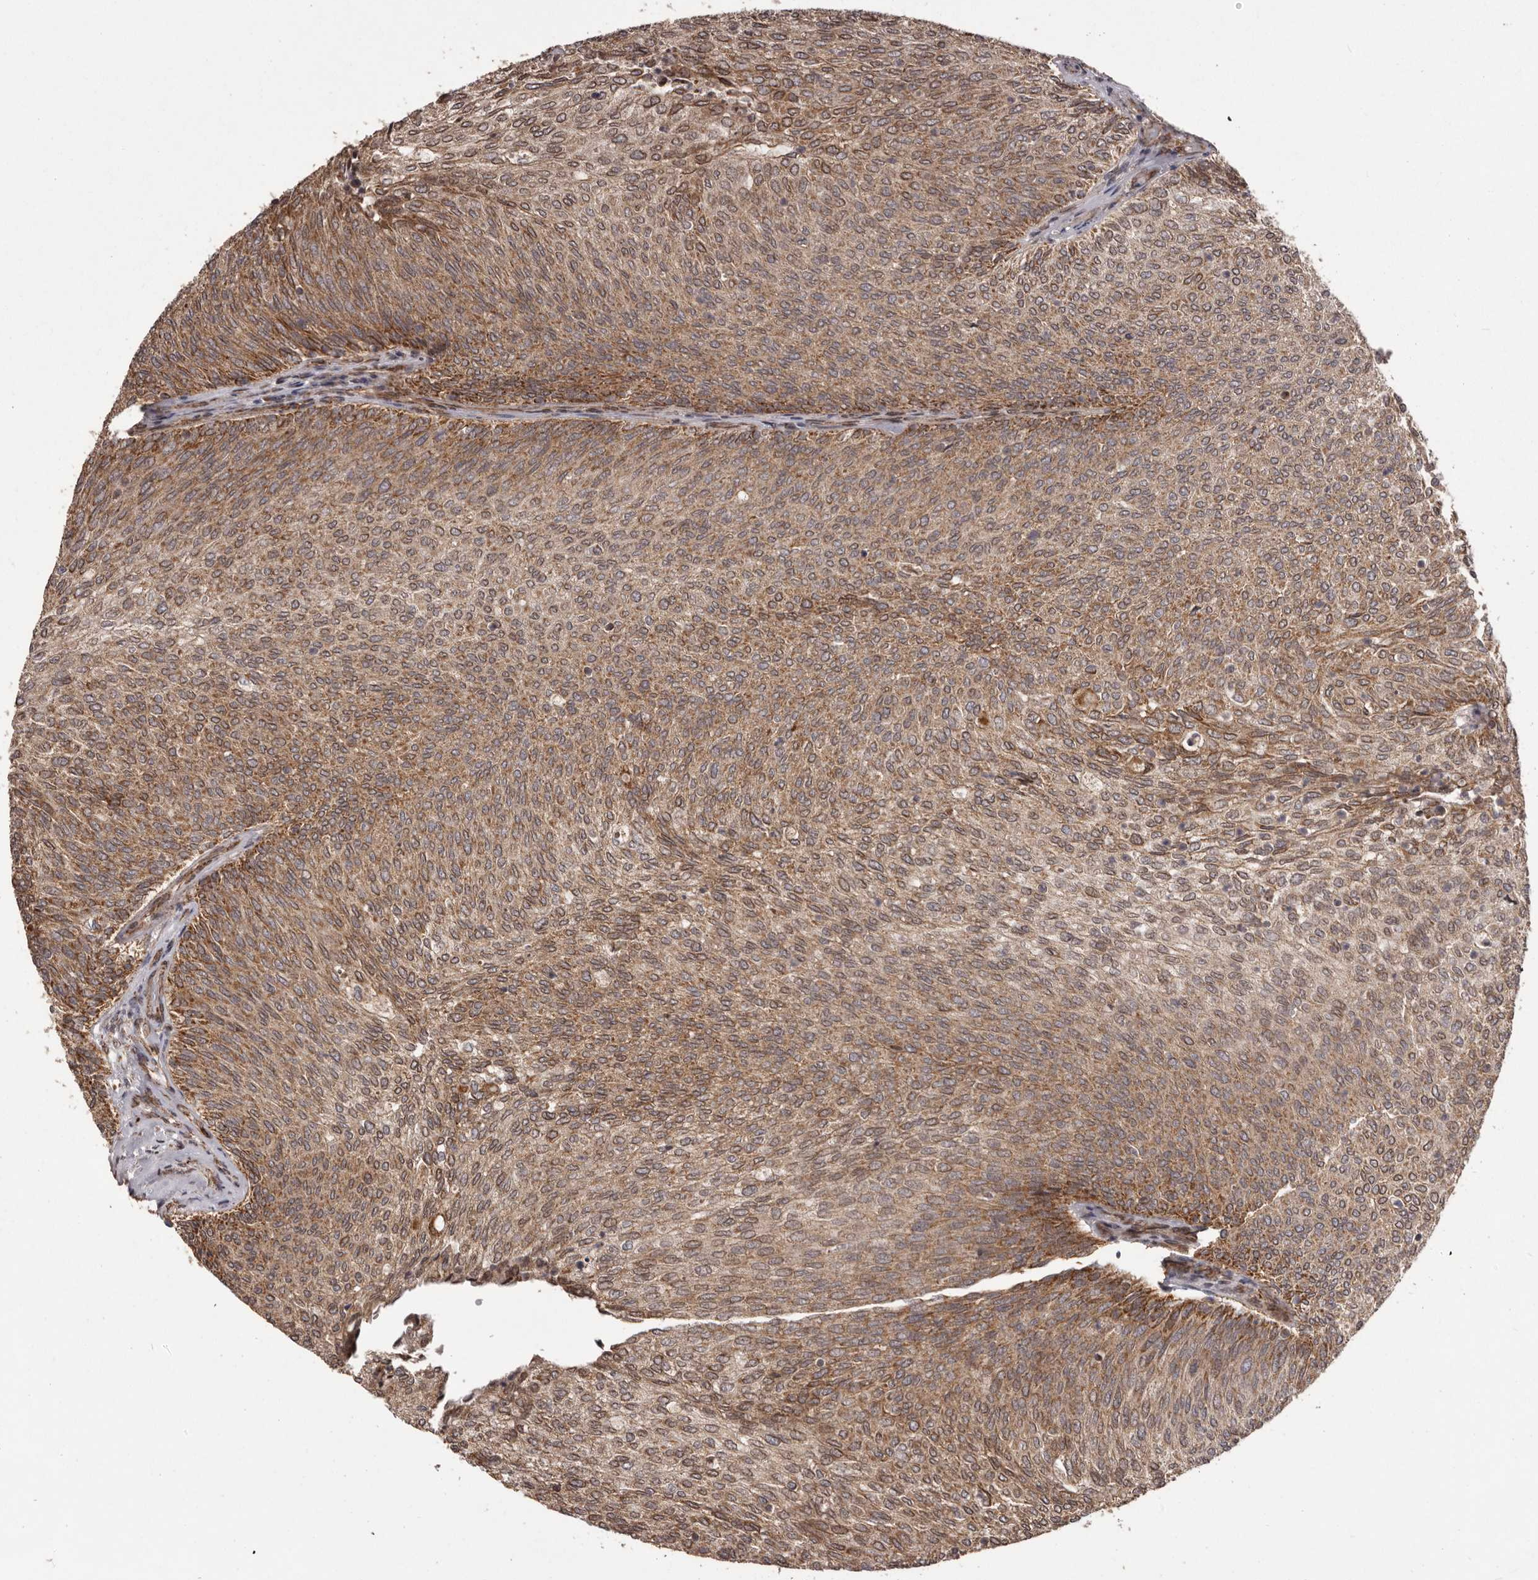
{"staining": {"intensity": "moderate", "quantity": ">75%", "location": "cytoplasmic/membranous"}, "tissue": "urothelial cancer", "cell_type": "Tumor cells", "image_type": "cancer", "snomed": [{"axis": "morphology", "description": "Urothelial carcinoma, Low grade"}, {"axis": "topography", "description": "Urinary bladder"}], "caption": "Urothelial cancer tissue shows moderate cytoplasmic/membranous expression in about >75% of tumor cells", "gene": "CHRM2", "patient": {"sex": "female", "age": 79}}